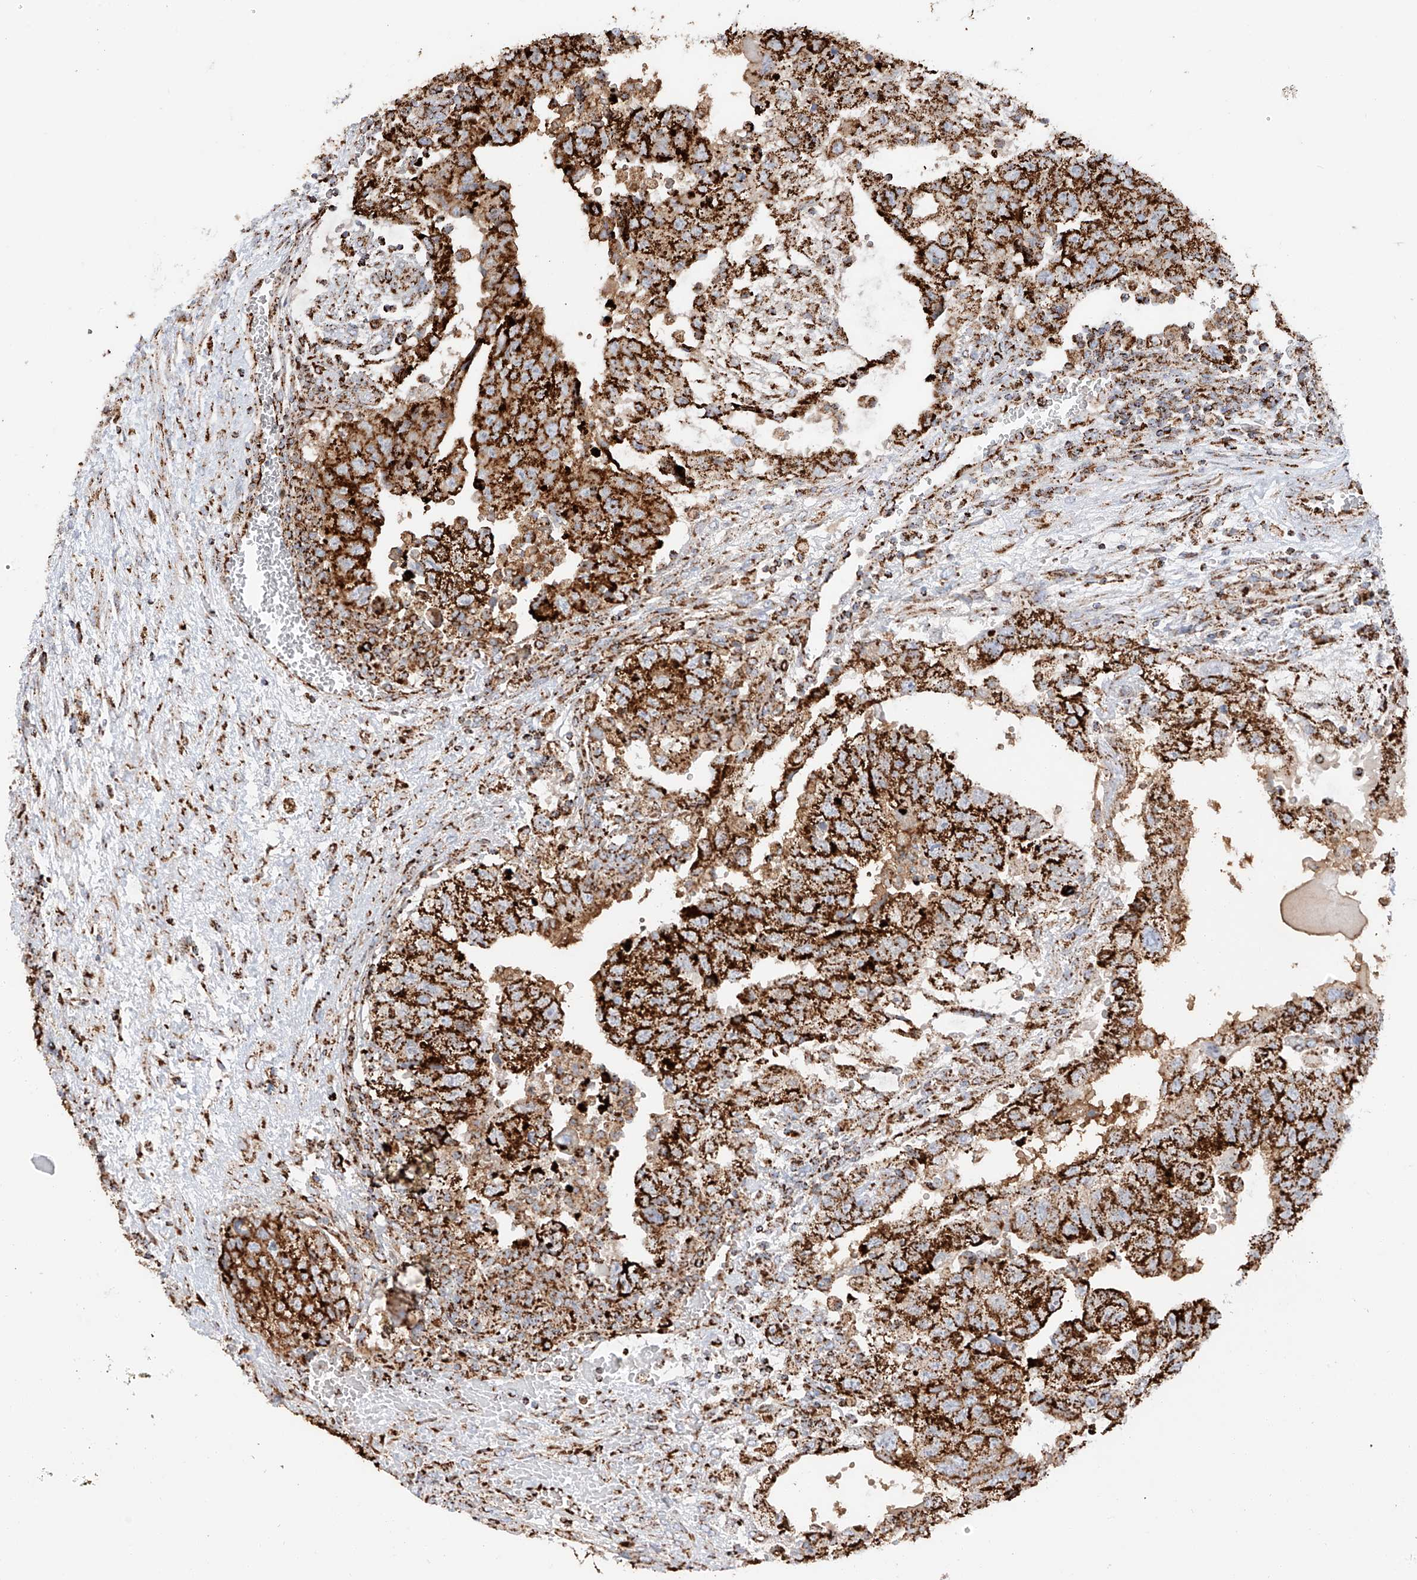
{"staining": {"intensity": "strong", "quantity": ">75%", "location": "cytoplasmic/membranous"}, "tissue": "testis cancer", "cell_type": "Tumor cells", "image_type": "cancer", "snomed": [{"axis": "morphology", "description": "Carcinoma, Embryonal, NOS"}, {"axis": "topography", "description": "Testis"}], "caption": "This is a micrograph of immunohistochemistry staining of testis embryonal carcinoma, which shows strong positivity in the cytoplasmic/membranous of tumor cells.", "gene": "TTC27", "patient": {"sex": "male", "age": 36}}